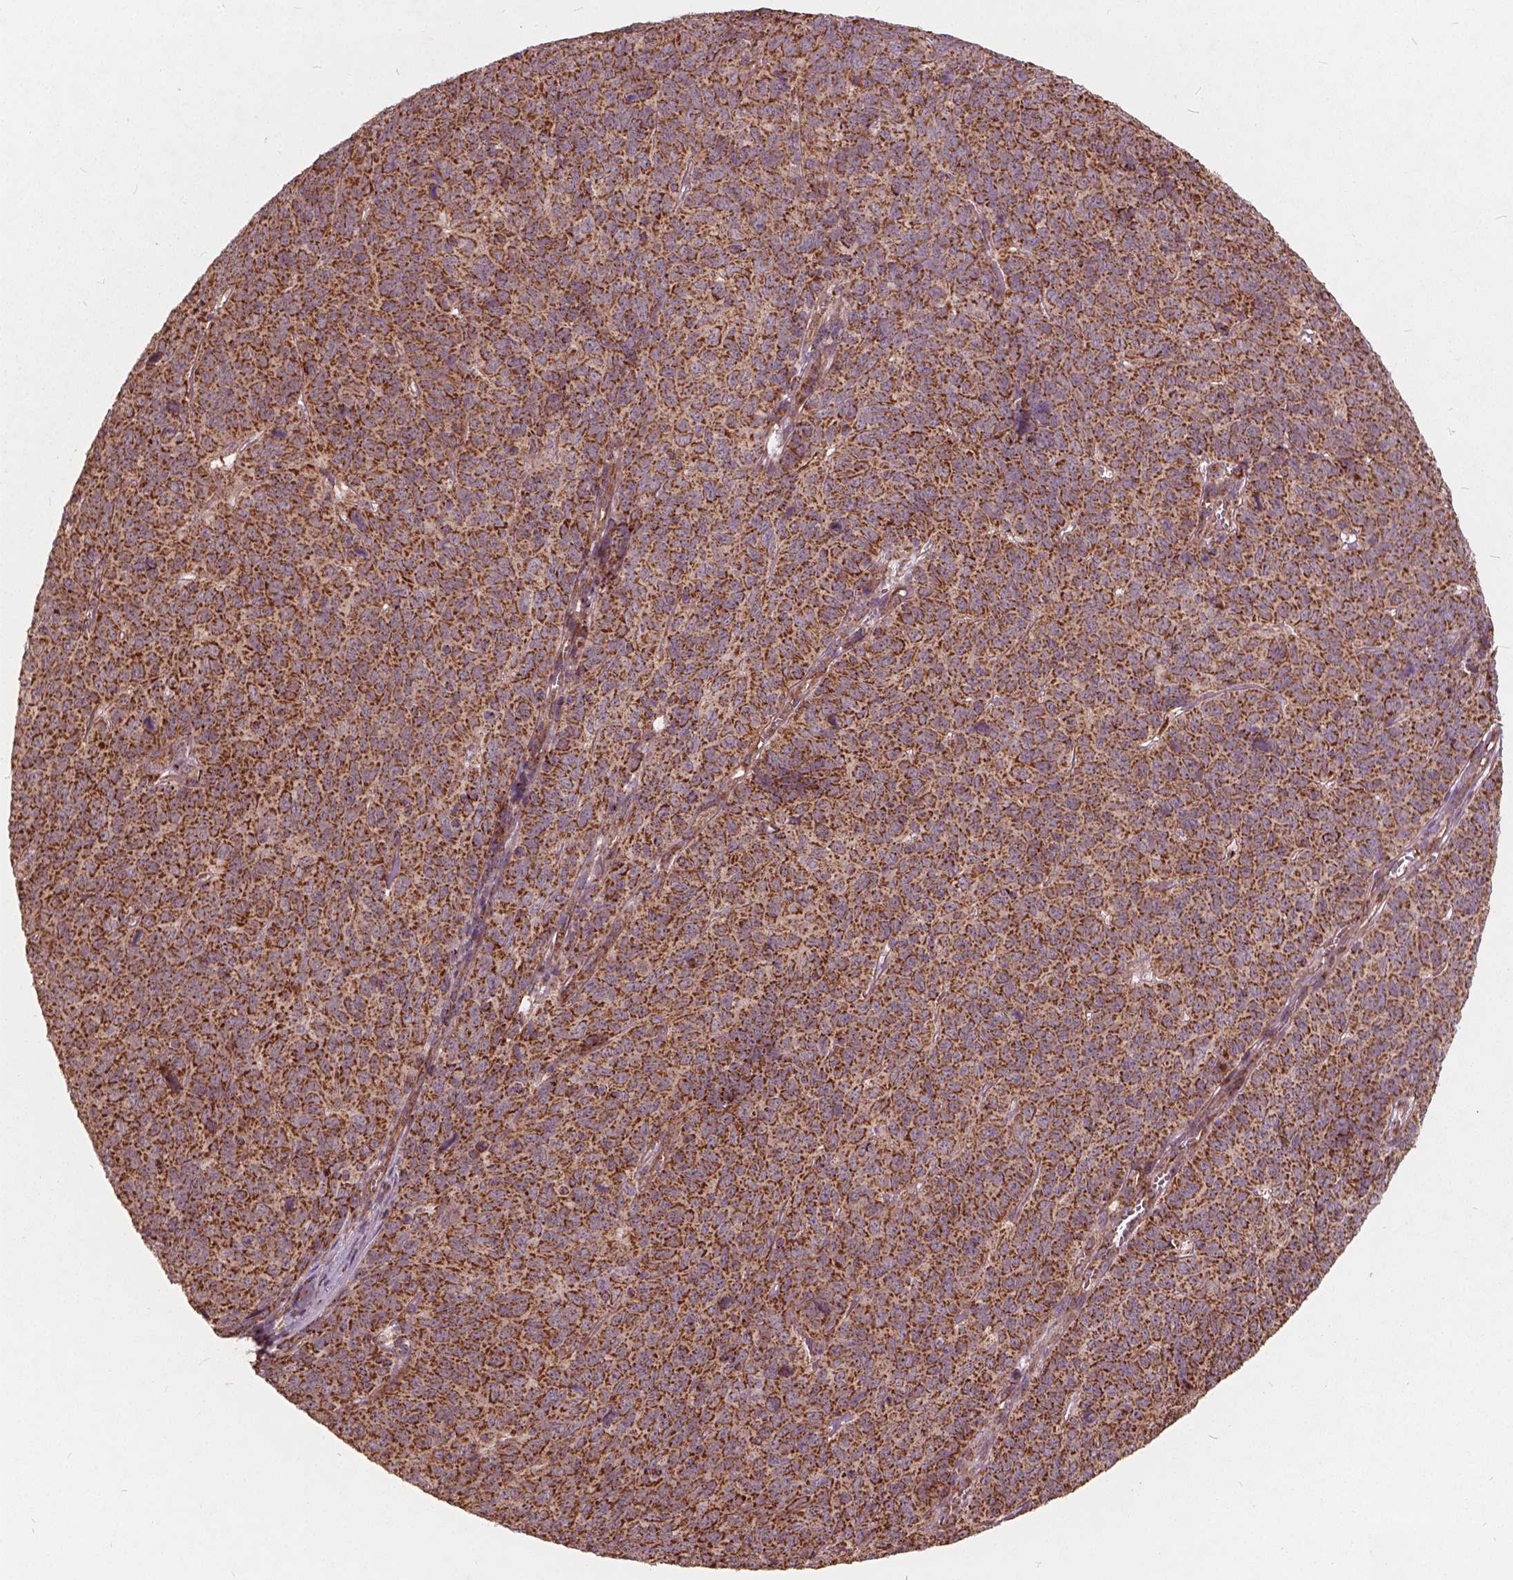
{"staining": {"intensity": "strong", "quantity": ">75%", "location": "cytoplasmic/membranous"}, "tissue": "skin cancer", "cell_type": "Tumor cells", "image_type": "cancer", "snomed": [{"axis": "morphology", "description": "Squamous cell carcinoma, NOS"}, {"axis": "topography", "description": "Skin"}, {"axis": "topography", "description": "Anal"}], "caption": "Skin squamous cell carcinoma stained for a protein (brown) exhibits strong cytoplasmic/membranous positive positivity in about >75% of tumor cells.", "gene": "UBXN2A", "patient": {"sex": "female", "age": 51}}